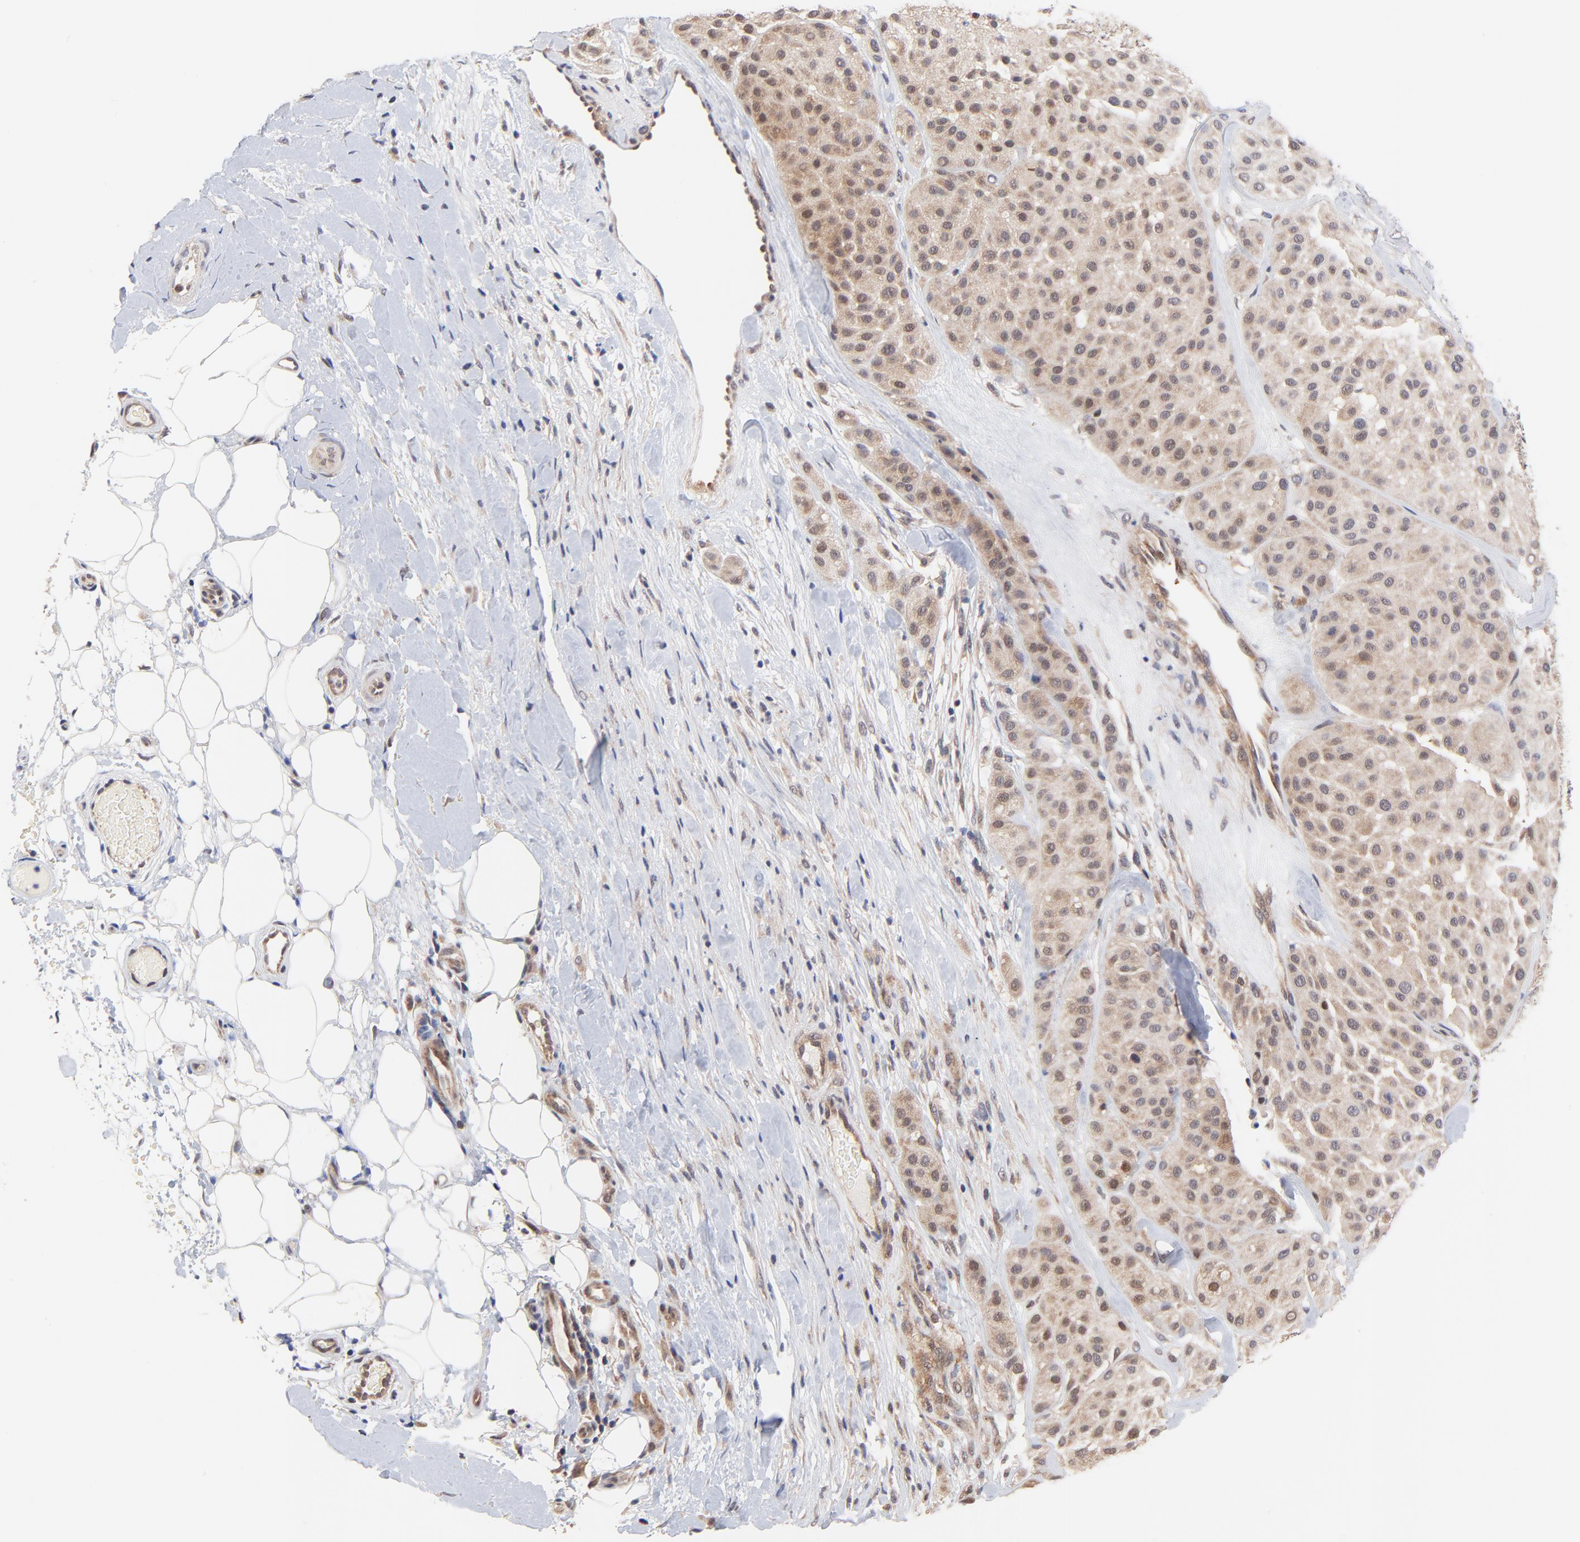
{"staining": {"intensity": "moderate", "quantity": ">75%", "location": "cytoplasmic/membranous,nuclear"}, "tissue": "melanoma", "cell_type": "Tumor cells", "image_type": "cancer", "snomed": [{"axis": "morphology", "description": "Normal tissue, NOS"}, {"axis": "morphology", "description": "Malignant melanoma, Metastatic site"}, {"axis": "topography", "description": "Skin"}], "caption": "DAB (3,3'-diaminobenzidine) immunohistochemical staining of human melanoma displays moderate cytoplasmic/membranous and nuclear protein staining in about >75% of tumor cells.", "gene": "TXNL1", "patient": {"sex": "male", "age": 41}}